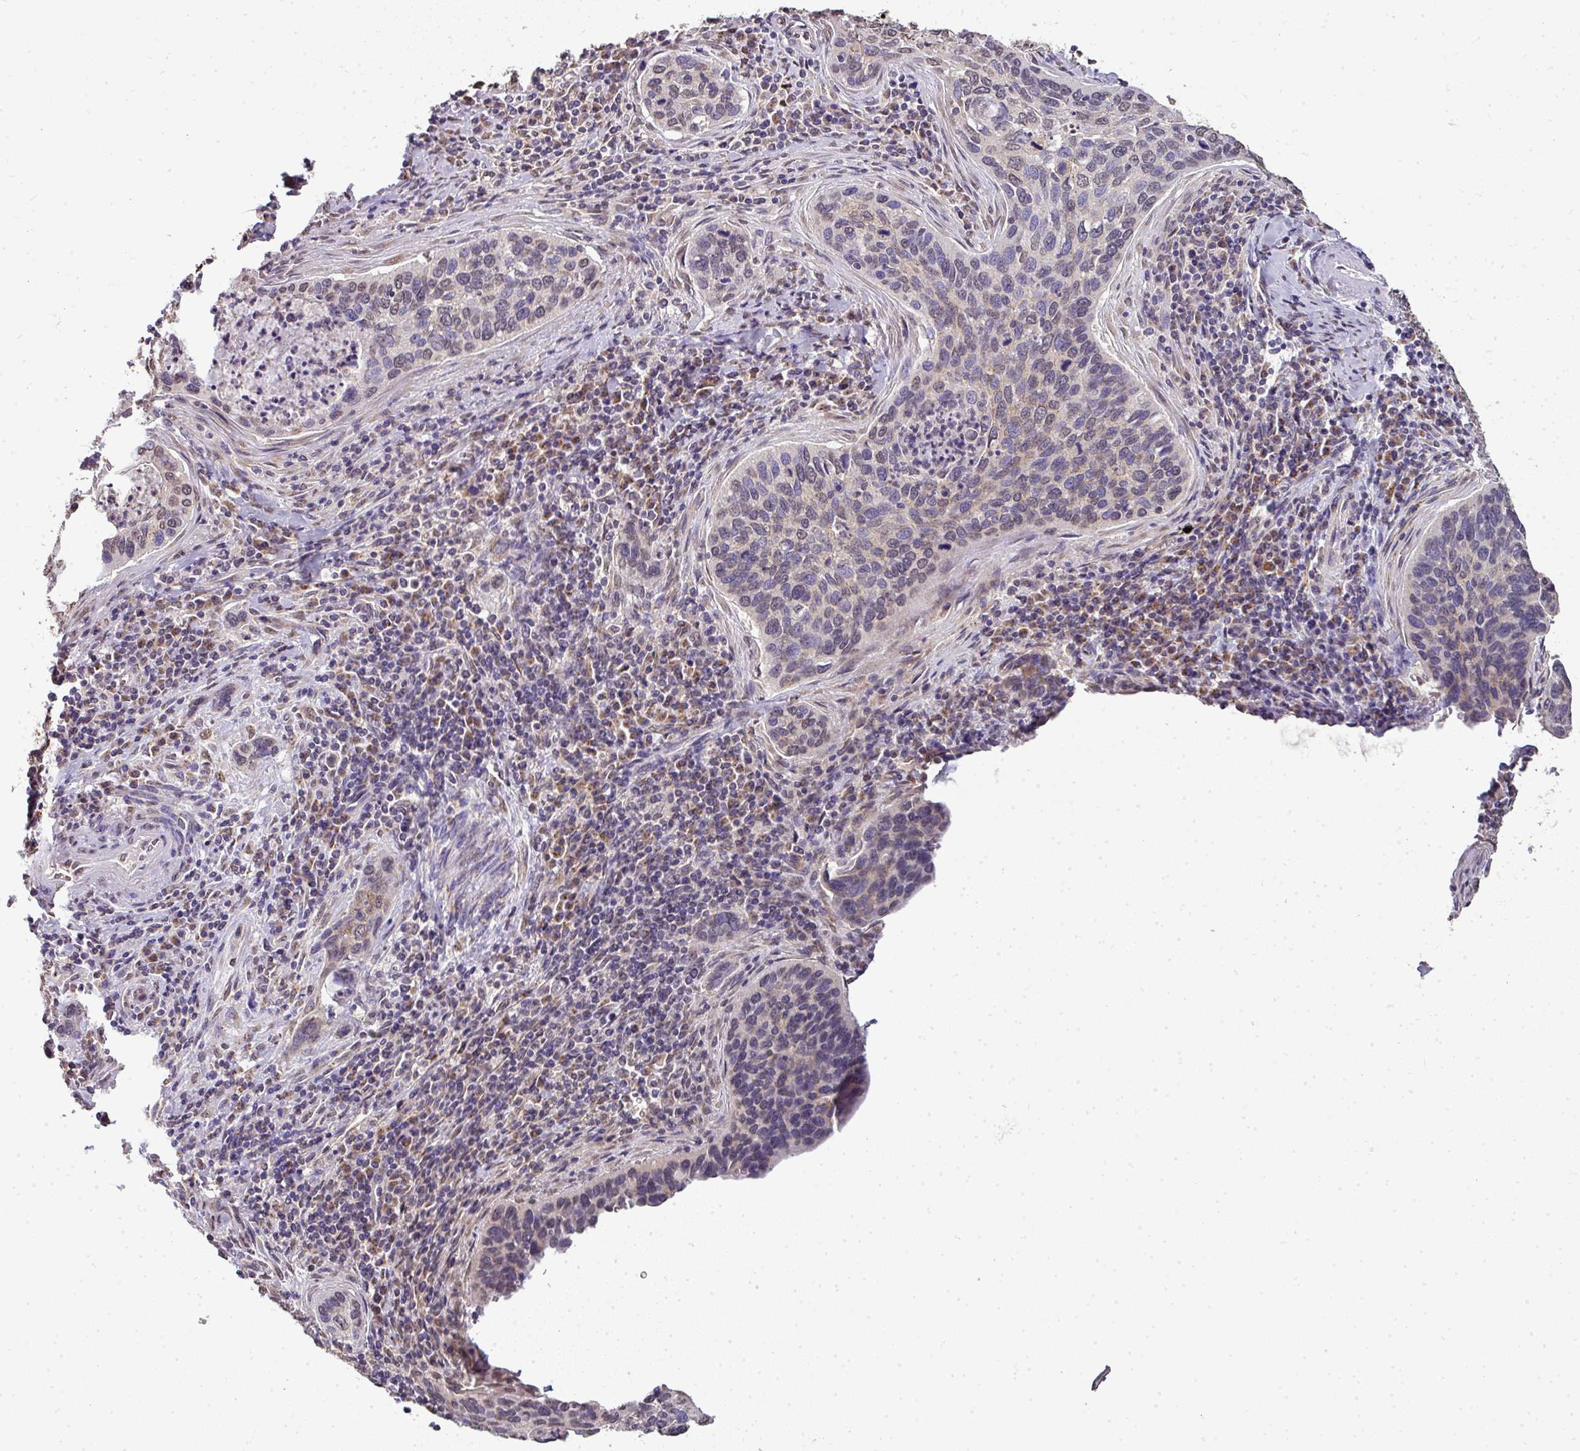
{"staining": {"intensity": "weak", "quantity": "<25%", "location": "cytoplasmic/membranous,nuclear"}, "tissue": "cervical cancer", "cell_type": "Tumor cells", "image_type": "cancer", "snomed": [{"axis": "morphology", "description": "Squamous cell carcinoma, NOS"}, {"axis": "topography", "description": "Cervix"}], "caption": "Immunohistochemistry (IHC) histopathology image of neoplastic tissue: human cervical cancer stained with DAB (3,3'-diaminobenzidine) reveals no significant protein expression in tumor cells. (Brightfield microscopy of DAB IHC at high magnification).", "gene": "JPH2", "patient": {"sex": "female", "age": 53}}